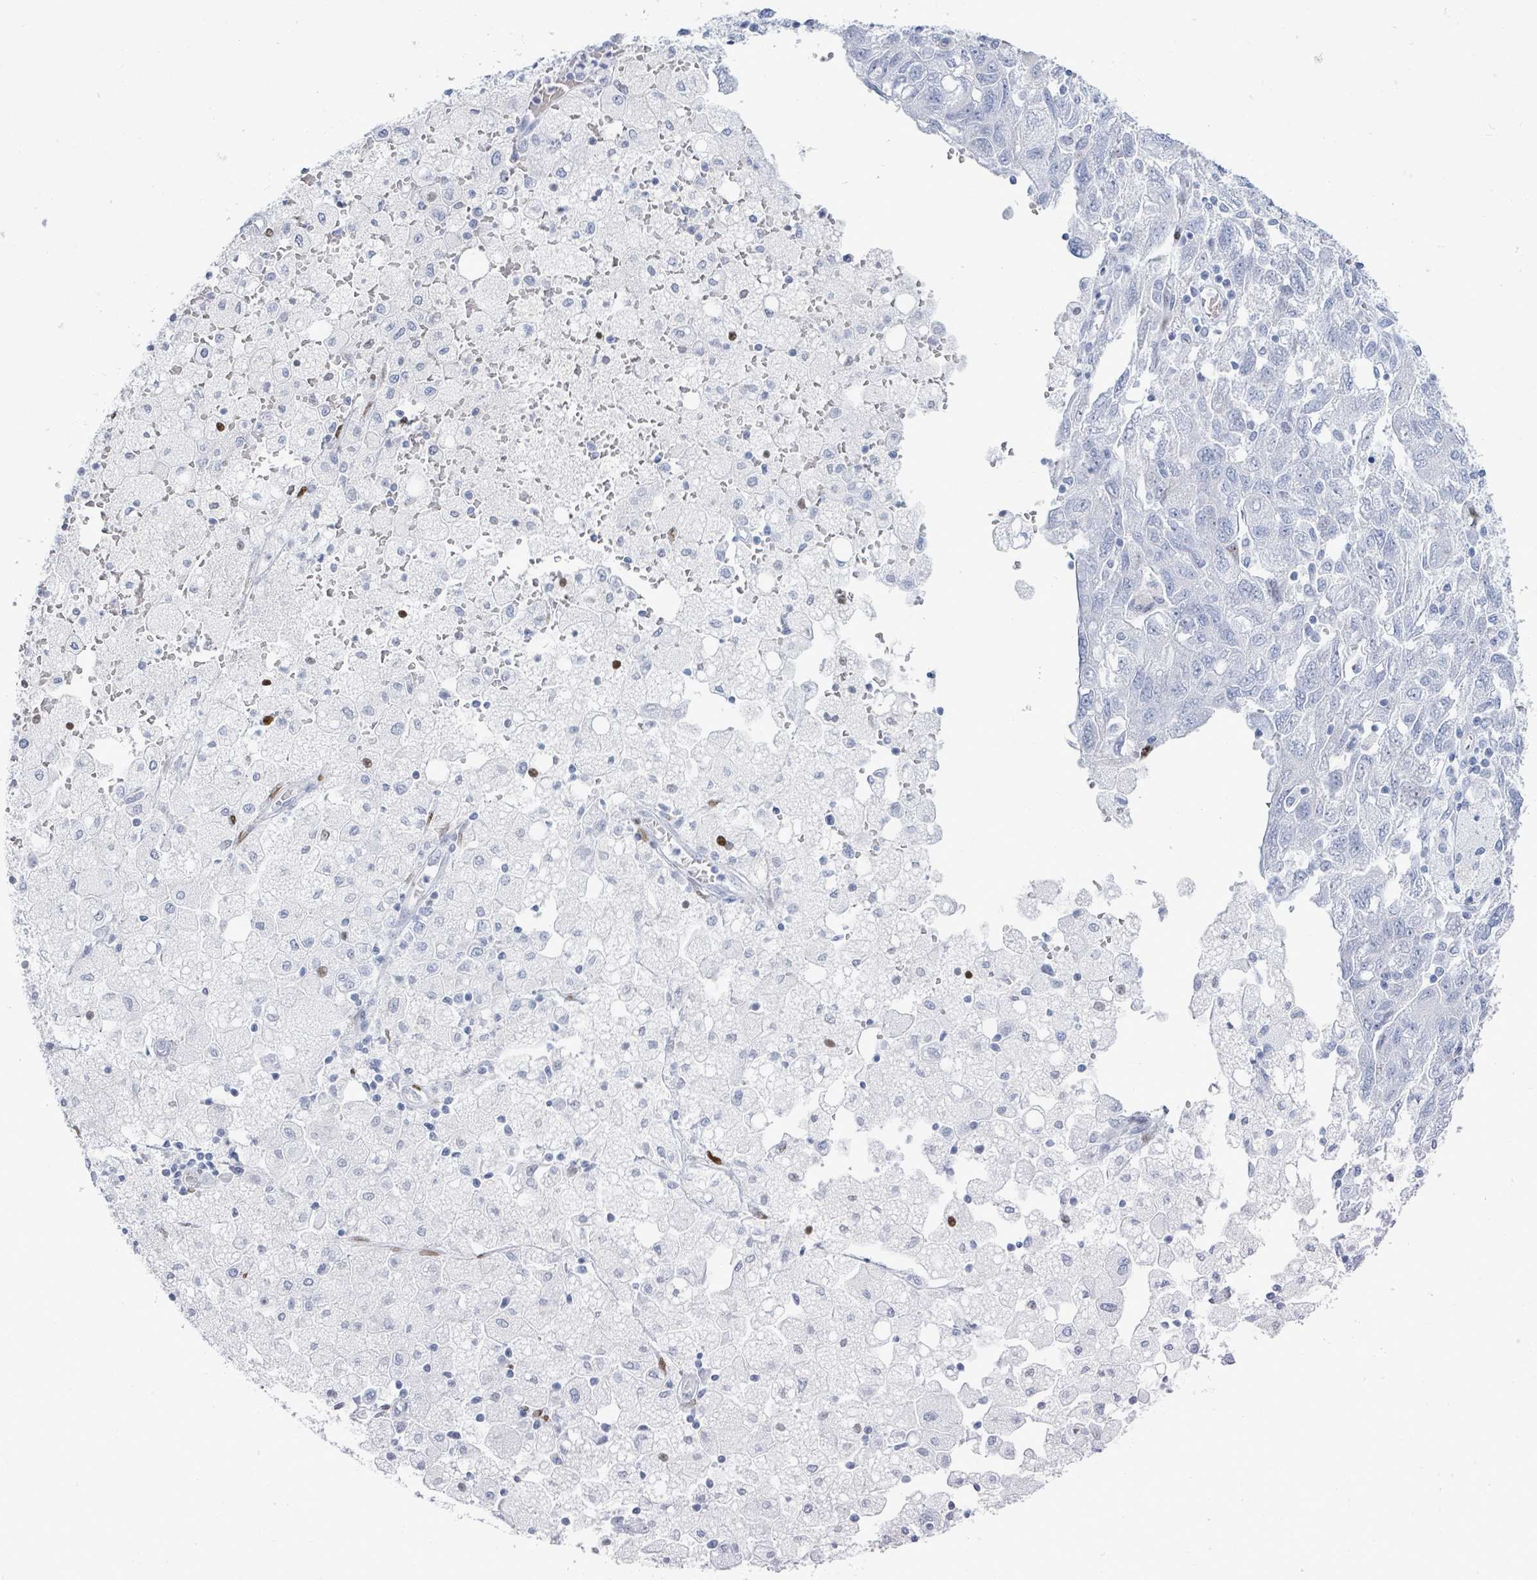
{"staining": {"intensity": "negative", "quantity": "none", "location": "none"}, "tissue": "ovarian cancer", "cell_type": "Tumor cells", "image_type": "cancer", "snomed": [{"axis": "morphology", "description": "Carcinoma, NOS"}, {"axis": "morphology", "description": "Cystadenocarcinoma, serous, NOS"}, {"axis": "topography", "description": "Ovary"}], "caption": "The histopathology image shows no significant expression in tumor cells of ovarian cancer (serous cystadenocarcinoma).", "gene": "MALL", "patient": {"sex": "female", "age": 69}}